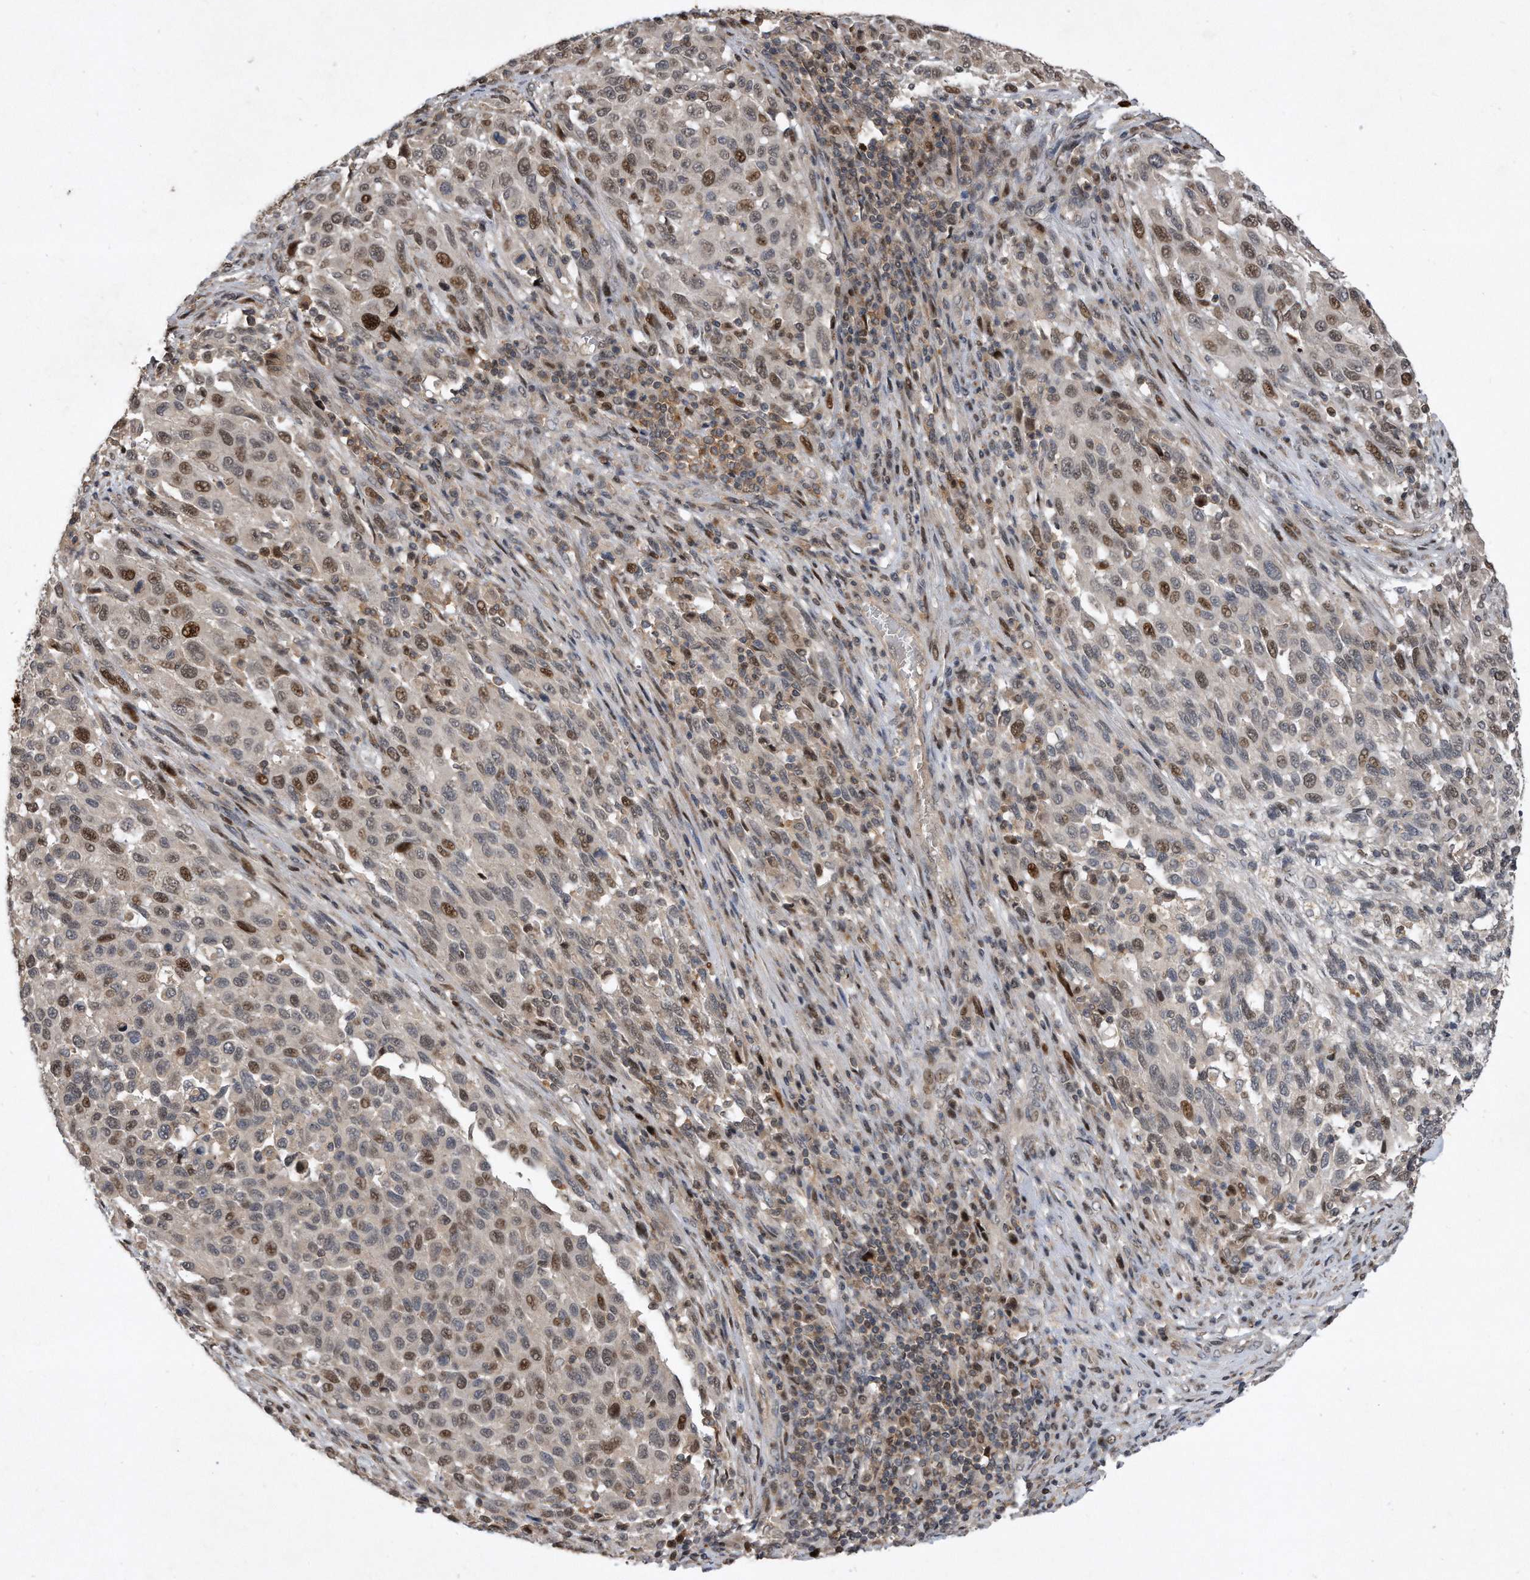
{"staining": {"intensity": "moderate", "quantity": "25%-75%", "location": "nuclear"}, "tissue": "melanoma", "cell_type": "Tumor cells", "image_type": "cancer", "snomed": [{"axis": "morphology", "description": "Malignant melanoma, Metastatic site"}, {"axis": "topography", "description": "Lymph node"}], "caption": "The photomicrograph demonstrates a brown stain indicating the presence of a protein in the nuclear of tumor cells in melanoma. Ihc stains the protein of interest in brown and the nuclei are stained blue.", "gene": "PGBD2", "patient": {"sex": "male", "age": 61}}